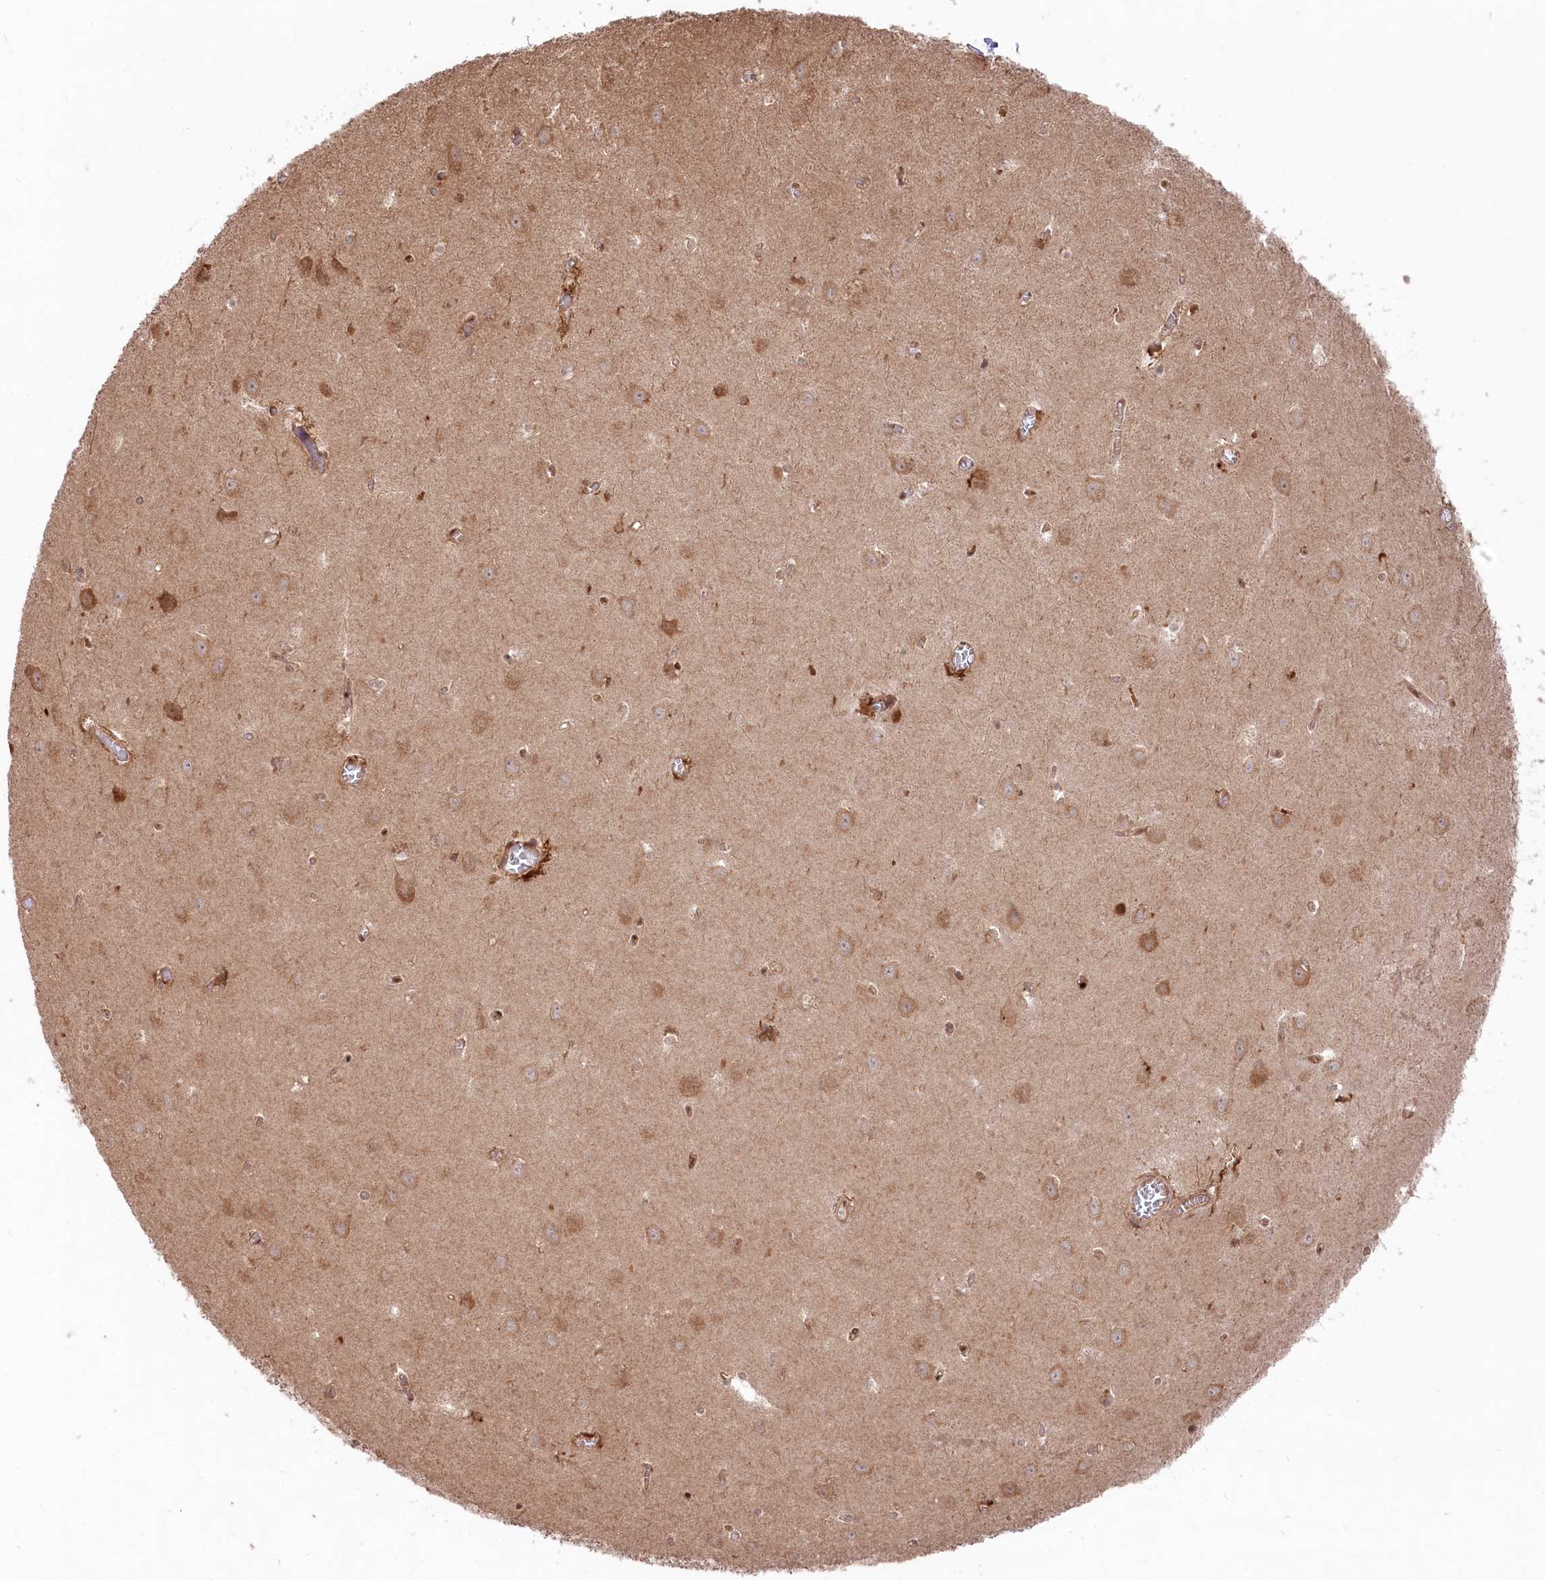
{"staining": {"intensity": "moderate", "quantity": "<25%", "location": "cytoplasmic/membranous"}, "tissue": "hippocampus", "cell_type": "Glial cells", "image_type": "normal", "snomed": [{"axis": "morphology", "description": "Normal tissue, NOS"}, {"axis": "topography", "description": "Hippocampus"}], "caption": "Hippocampus stained with immunohistochemistry (IHC) displays moderate cytoplasmic/membranous staining in about <25% of glial cells.", "gene": "PSMA1", "patient": {"sex": "female", "age": 64}}